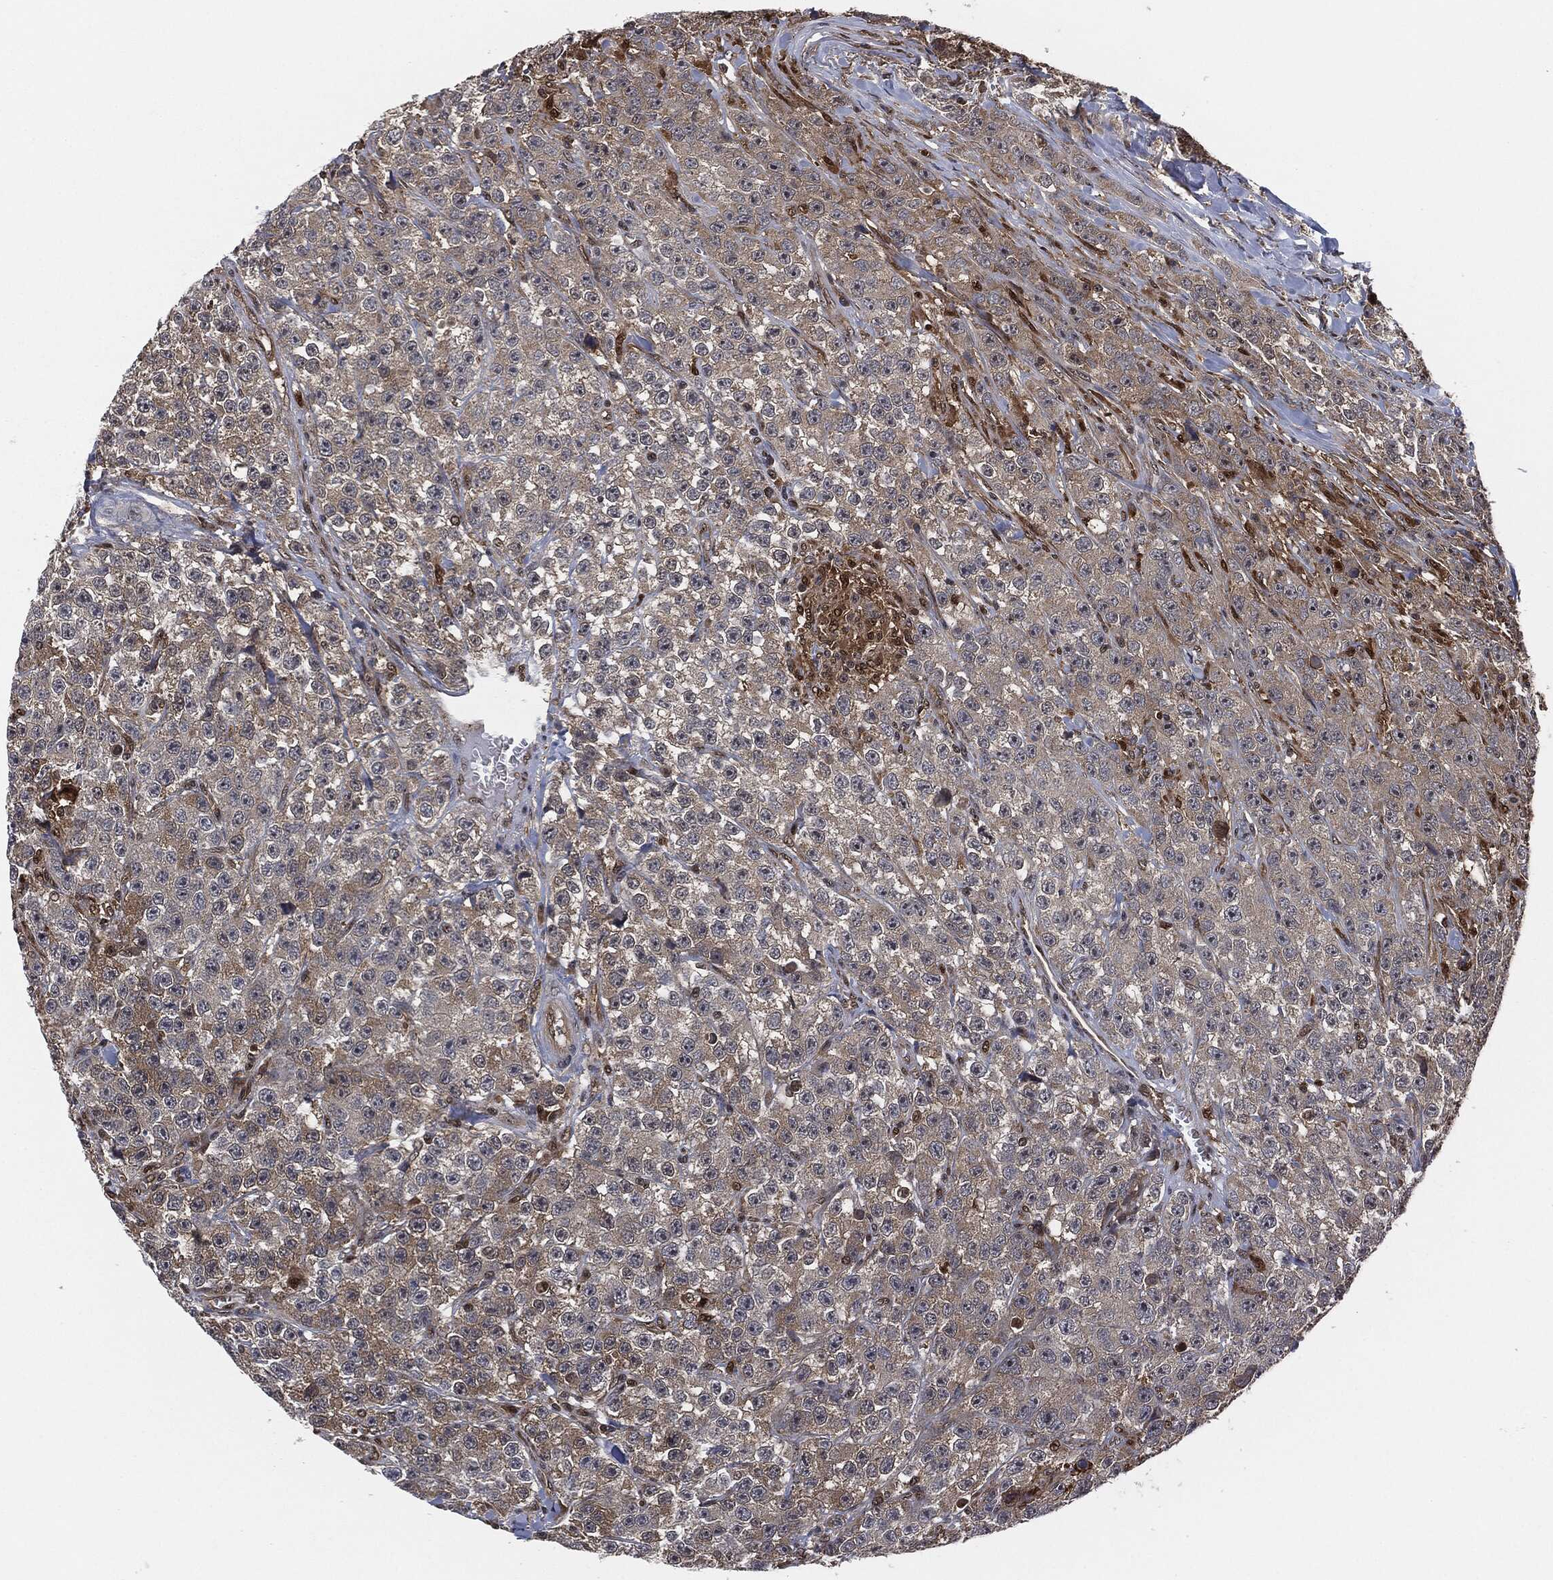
{"staining": {"intensity": "weak", "quantity": "25%-75%", "location": "cytoplasmic/membranous"}, "tissue": "testis cancer", "cell_type": "Tumor cells", "image_type": "cancer", "snomed": [{"axis": "morphology", "description": "Seminoma, NOS"}, {"axis": "topography", "description": "Testis"}], "caption": "Weak cytoplasmic/membranous expression for a protein is present in about 25%-75% of tumor cells of testis seminoma using immunohistochemistry.", "gene": "CAPRIN2", "patient": {"sex": "male", "age": 59}}